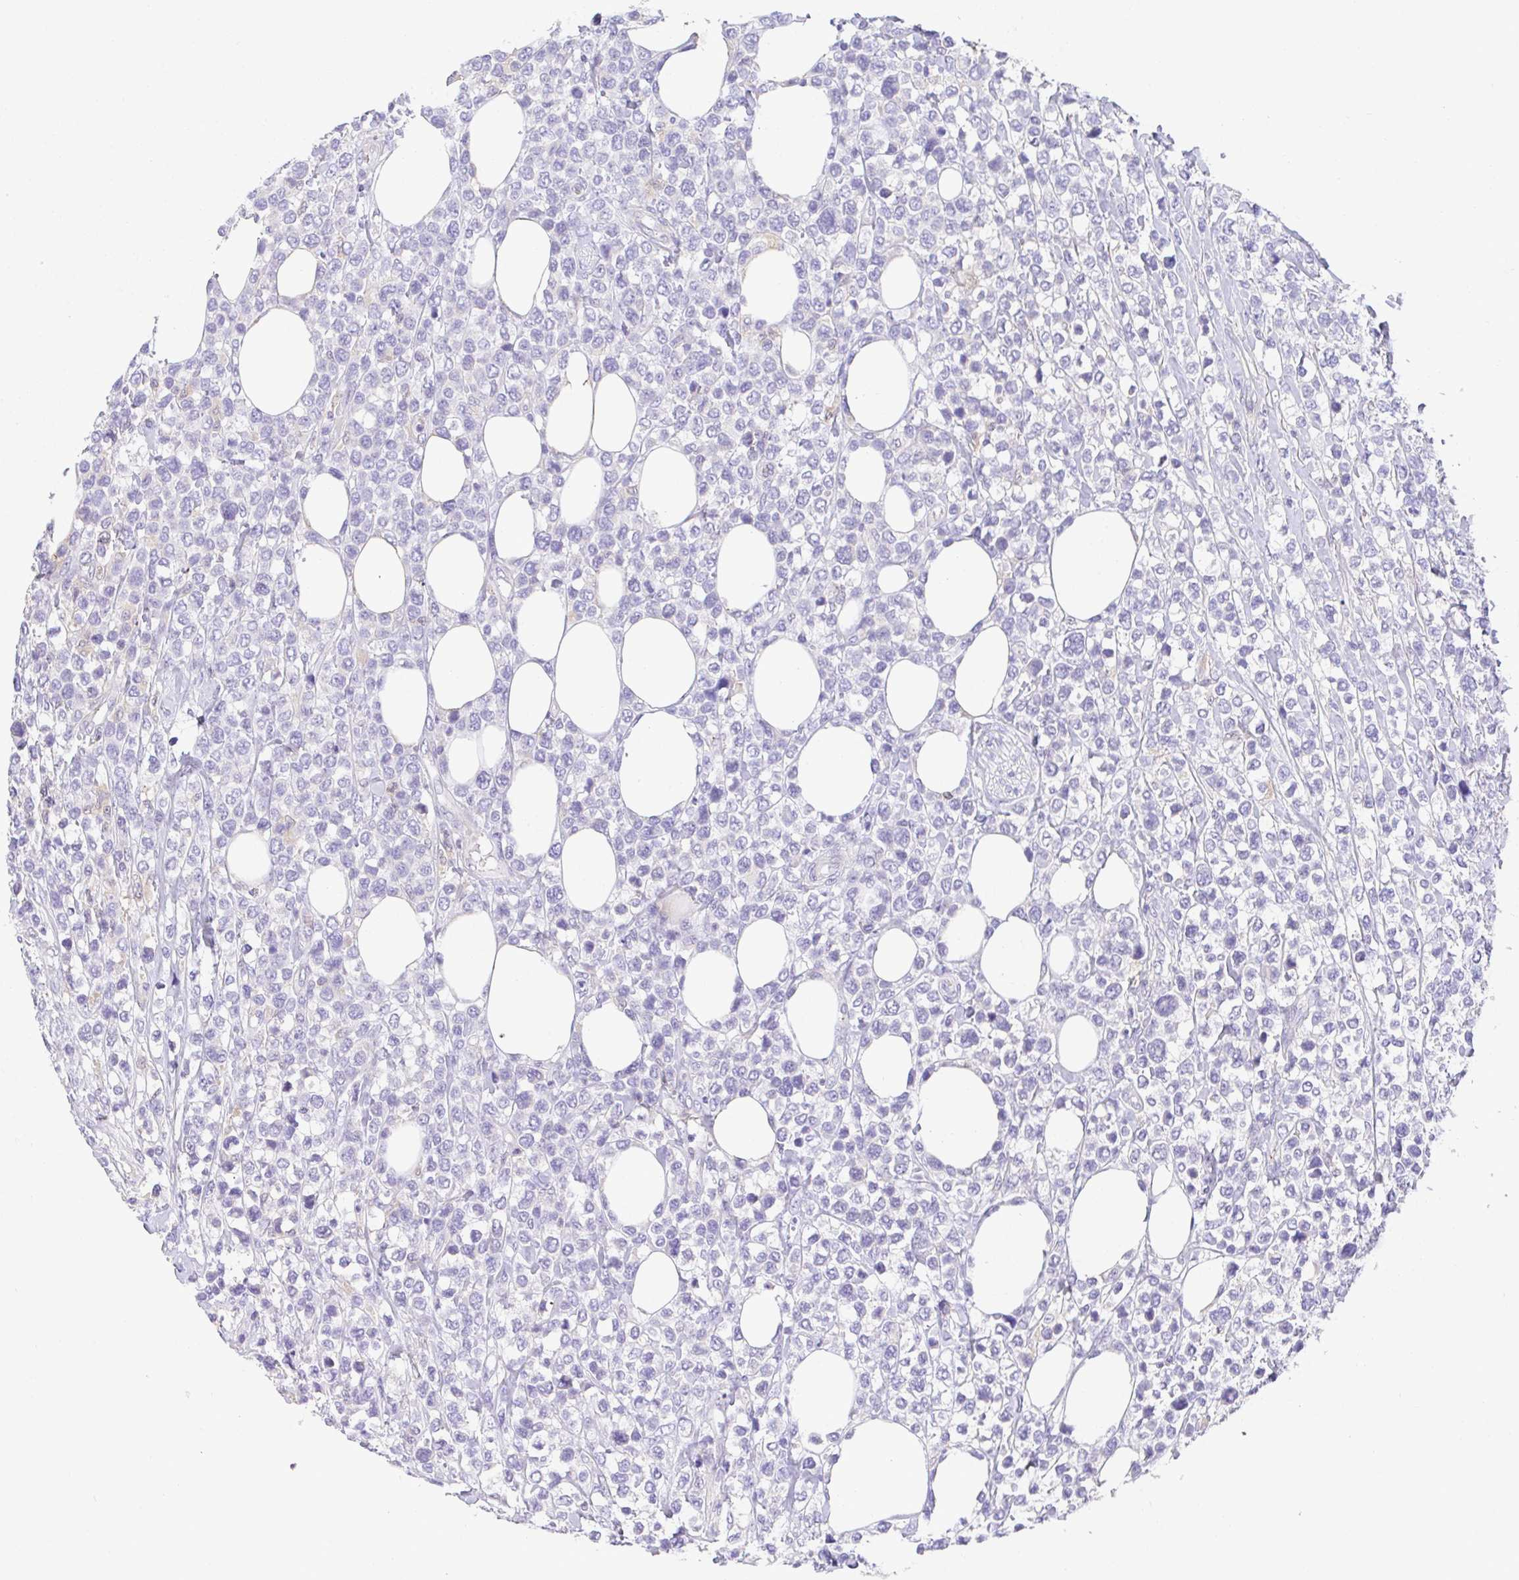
{"staining": {"intensity": "negative", "quantity": "none", "location": "none"}, "tissue": "lymphoma", "cell_type": "Tumor cells", "image_type": "cancer", "snomed": [{"axis": "morphology", "description": "Malignant lymphoma, non-Hodgkin's type, High grade"}, {"axis": "topography", "description": "Soft tissue"}], "caption": "IHC histopathology image of human lymphoma stained for a protein (brown), which demonstrates no staining in tumor cells.", "gene": "TNFAIP8", "patient": {"sex": "female", "age": 56}}